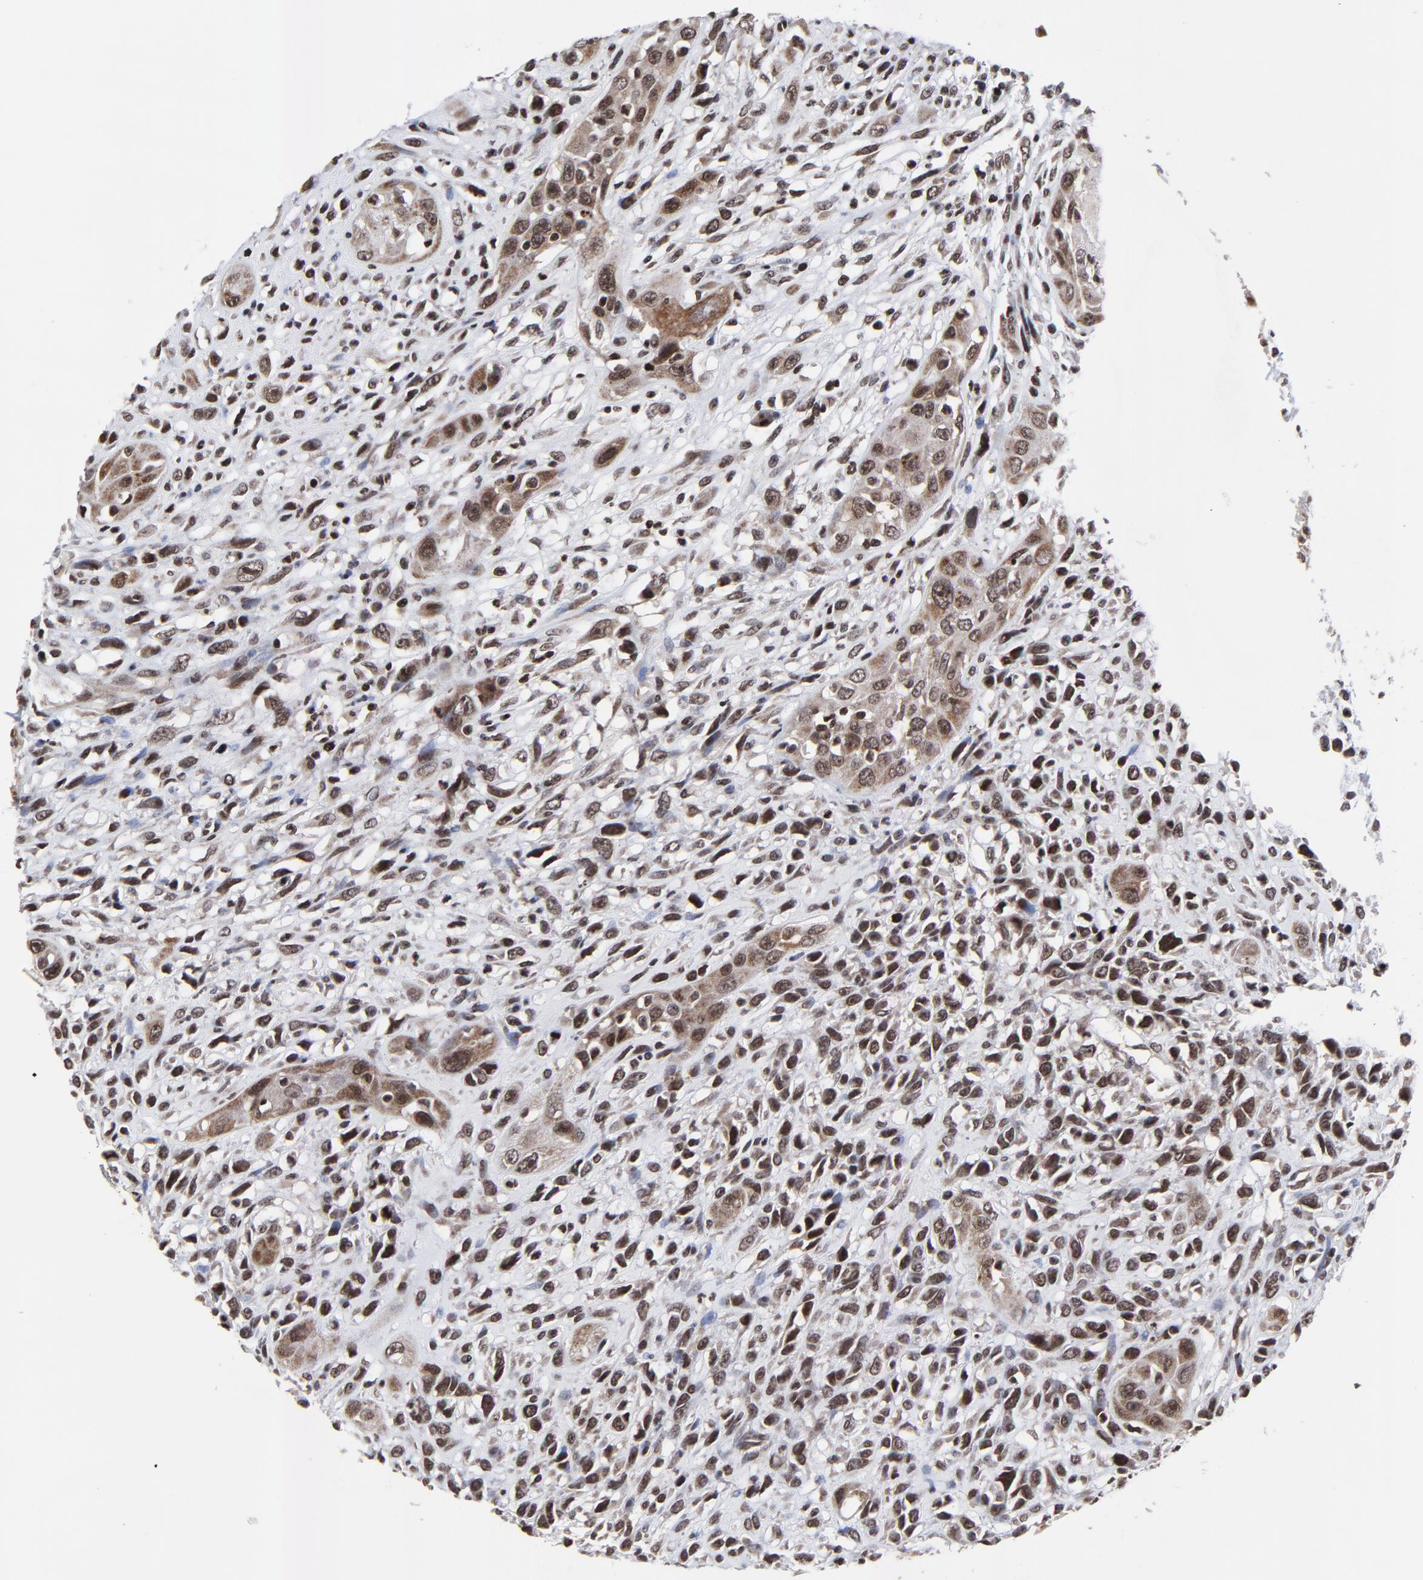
{"staining": {"intensity": "strong", "quantity": ">75%", "location": "cytoplasmic/membranous,nuclear"}, "tissue": "head and neck cancer", "cell_type": "Tumor cells", "image_type": "cancer", "snomed": [{"axis": "morphology", "description": "Necrosis, NOS"}, {"axis": "morphology", "description": "Neoplasm, malignant, NOS"}, {"axis": "topography", "description": "Salivary gland"}, {"axis": "topography", "description": "Head-Neck"}], "caption": "Tumor cells display high levels of strong cytoplasmic/membranous and nuclear expression in approximately >75% of cells in head and neck neoplasm (malignant).", "gene": "ZNF777", "patient": {"sex": "male", "age": 43}}